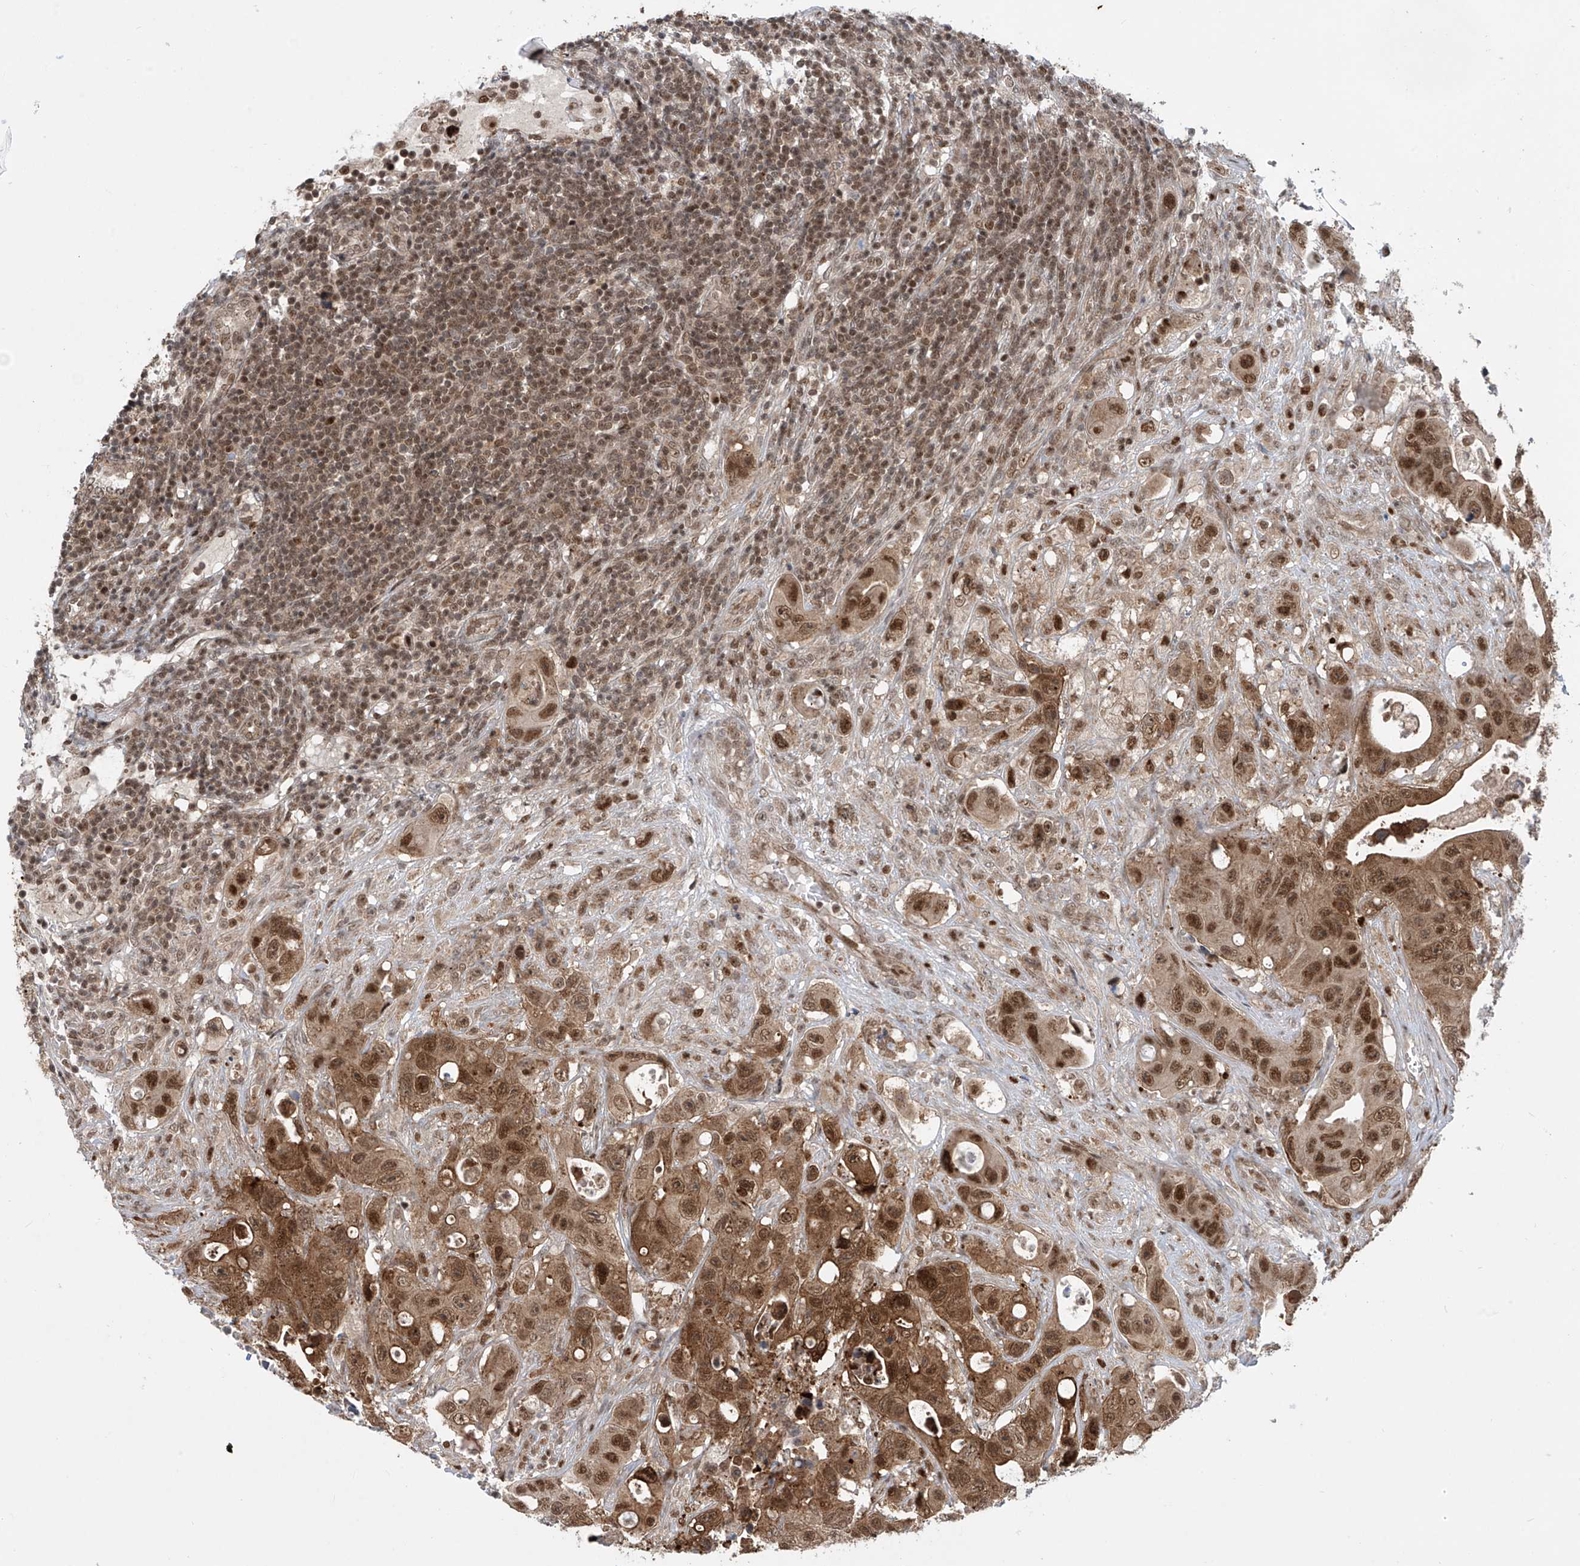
{"staining": {"intensity": "moderate", "quantity": ">75%", "location": "cytoplasmic/membranous,nuclear"}, "tissue": "colorectal cancer", "cell_type": "Tumor cells", "image_type": "cancer", "snomed": [{"axis": "morphology", "description": "Adenocarcinoma, NOS"}, {"axis": "topography", "description": "Colon"}], "caption": "Adenocarcinoma (colorectal) tissue reveals moderate cytoplasmic/membranous and nuclear positivity in about >75% of tumor cells", "gene": "LAGE3", "patient": {"sex": "female", "age": 46}}